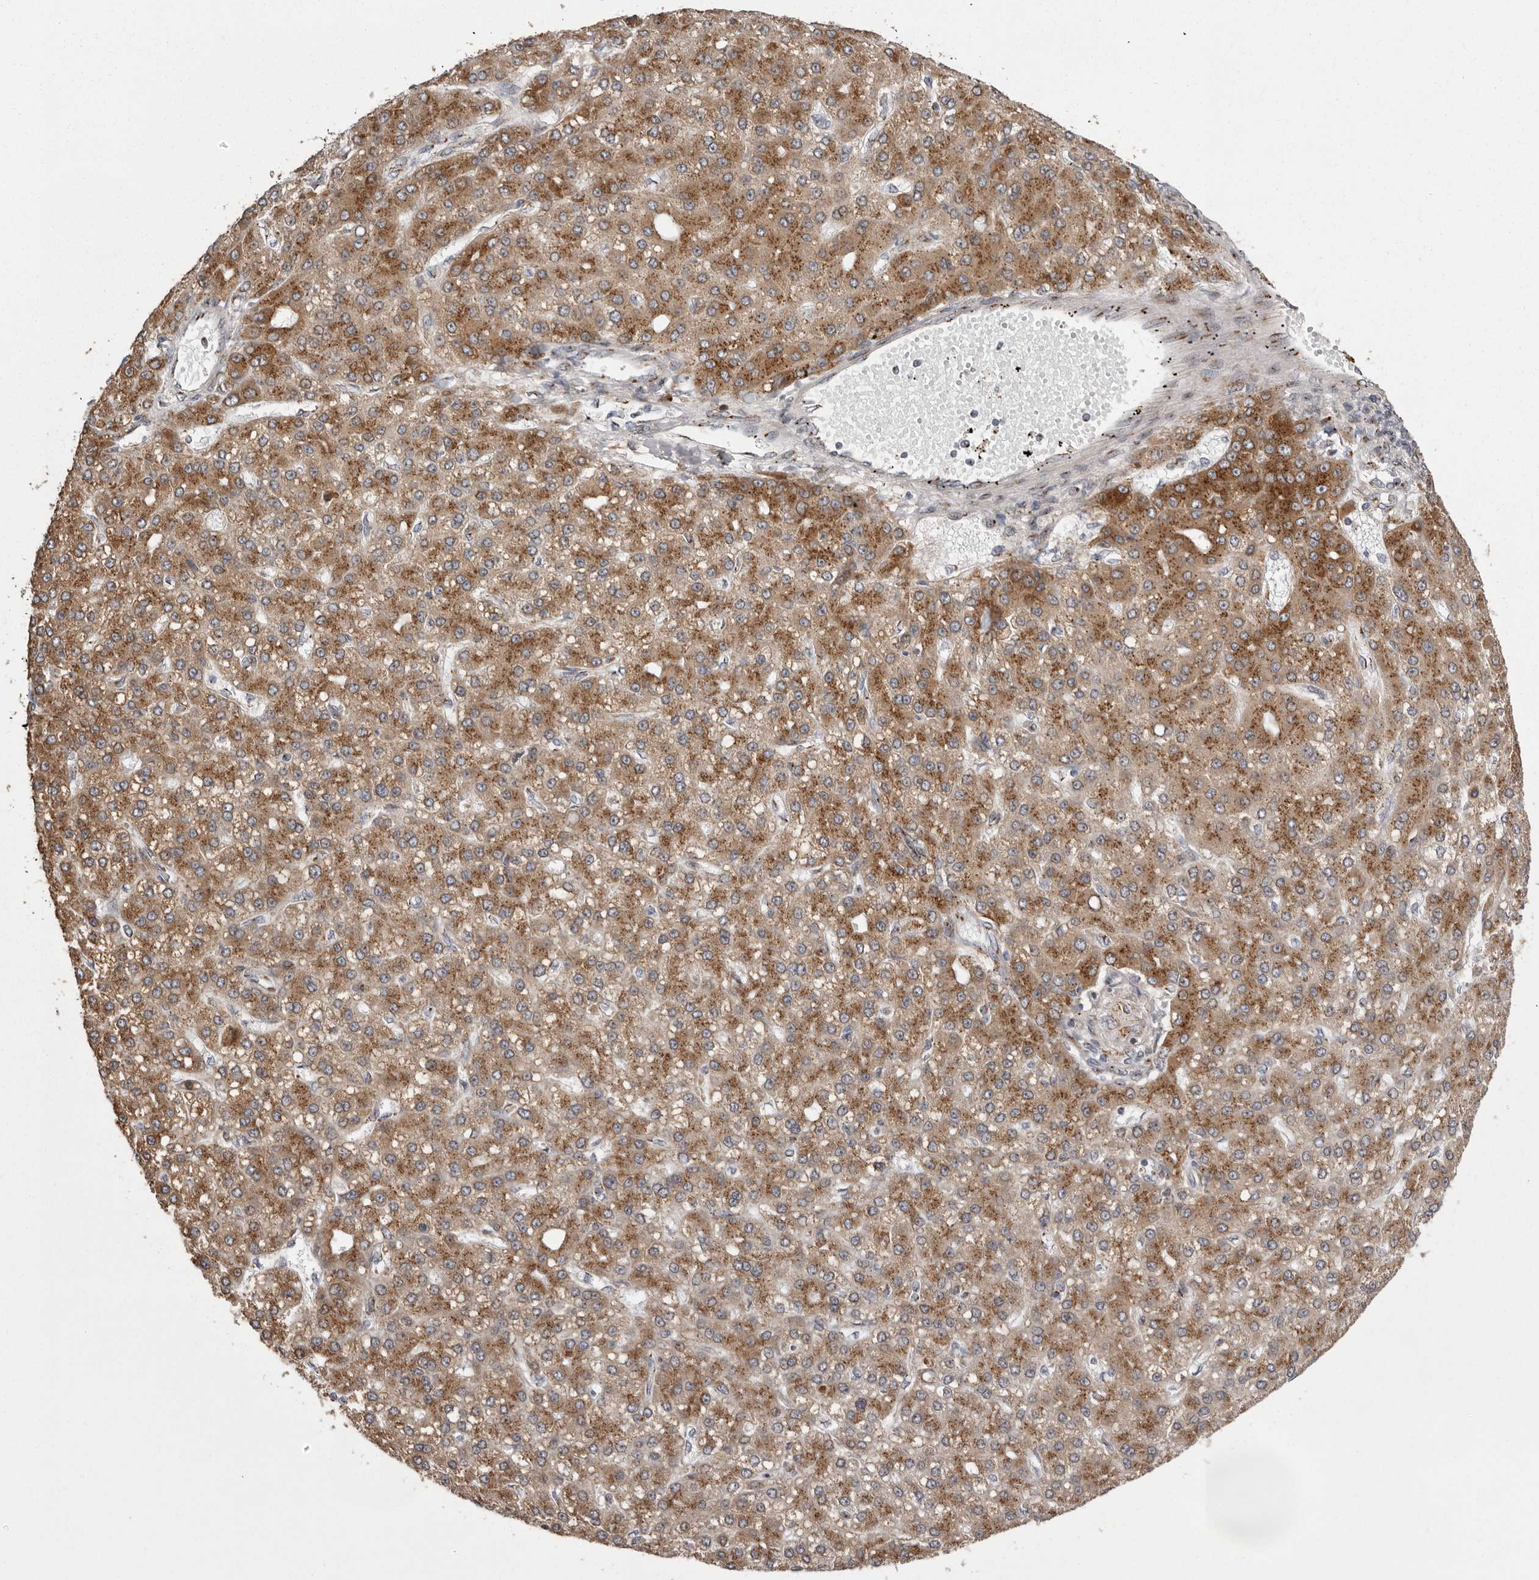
{"staining": {"intensity": "moderate", "quantity": ">75%", "location": "cytoplasmic/membranous"}, "tissue": "liver cancer", "cell_type": "Tumor cells", "image_type": "cancer", "snomed": [{"axis": "morphology", "description": "Carcinoma, Hepatocellular, NOS"}, {"axis": "topography", "description": "Liver"}], "caption": "An IHC histopathology image of neoplastic tissue is shown. Protein staining in brown shows moderate cytoplasmic/membranous positivity in liver hepatocellular carcinoma within tumor cells. The protein of interest is stained brown, and the nuclei are stained in blue (DAB (3,3'-diaminobenzidine) IHC with brightfield microscopy, high magnification).", "gene": "WDR47", "patient": {"sex": "male", "age": 67}}